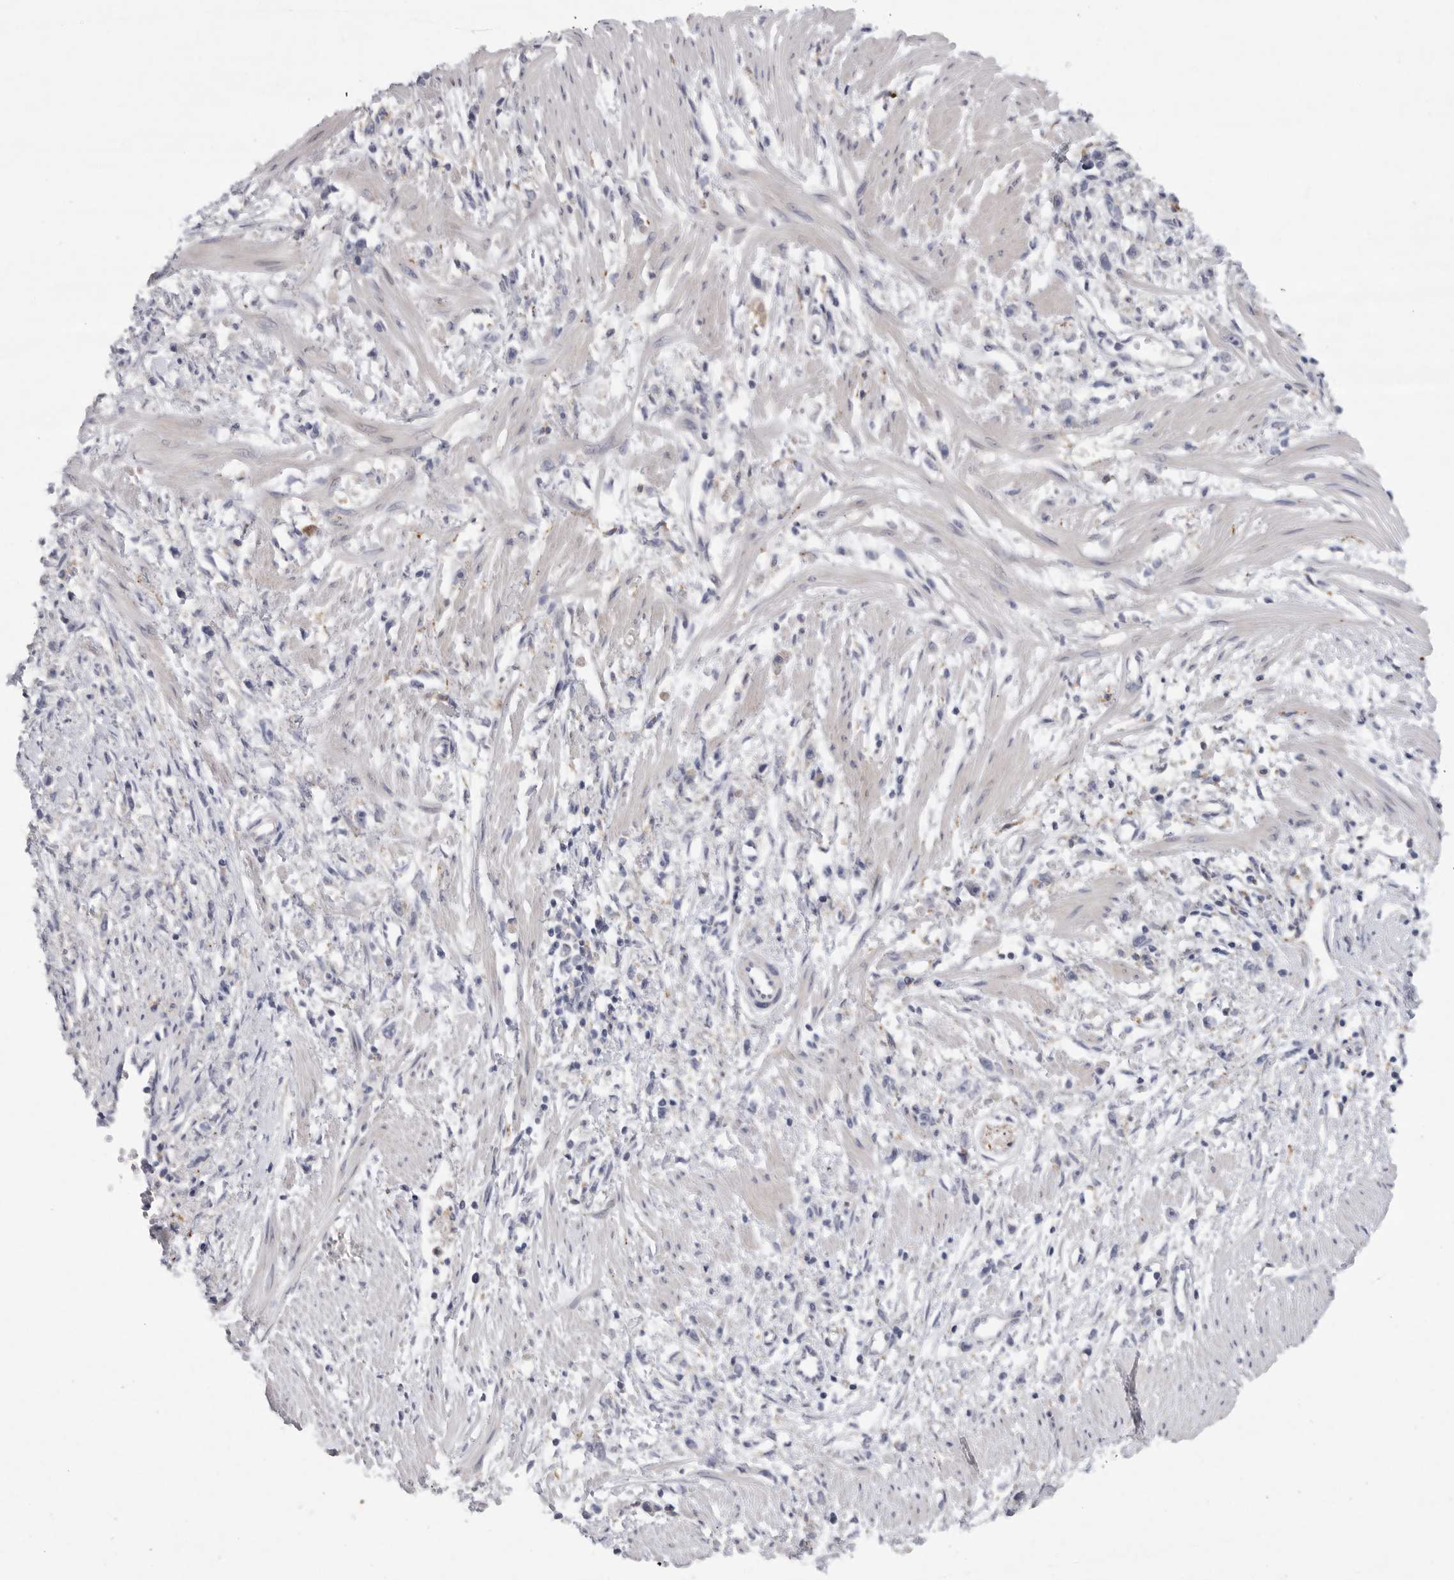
{"staining": {"intensity": "negative", "quantity": "none", "location": "none"}, "tissue": "stomach cancer", "cell_type": "Tumor cells", "image_type": "cancer", "snomed": [{"axis": "morphology", "description": "Adenocarcinoma, NOS"}, {"axis": "topography", "description": "Stomach"}], "caption": "Immunohistochemistry micrograph of human stomach cancer (adenocarcinoma) stained for a protein (brown), which shows no staining in tumor cells.", "gene": "EDEM3", "patient": {"sex": "female", "age": 59}}